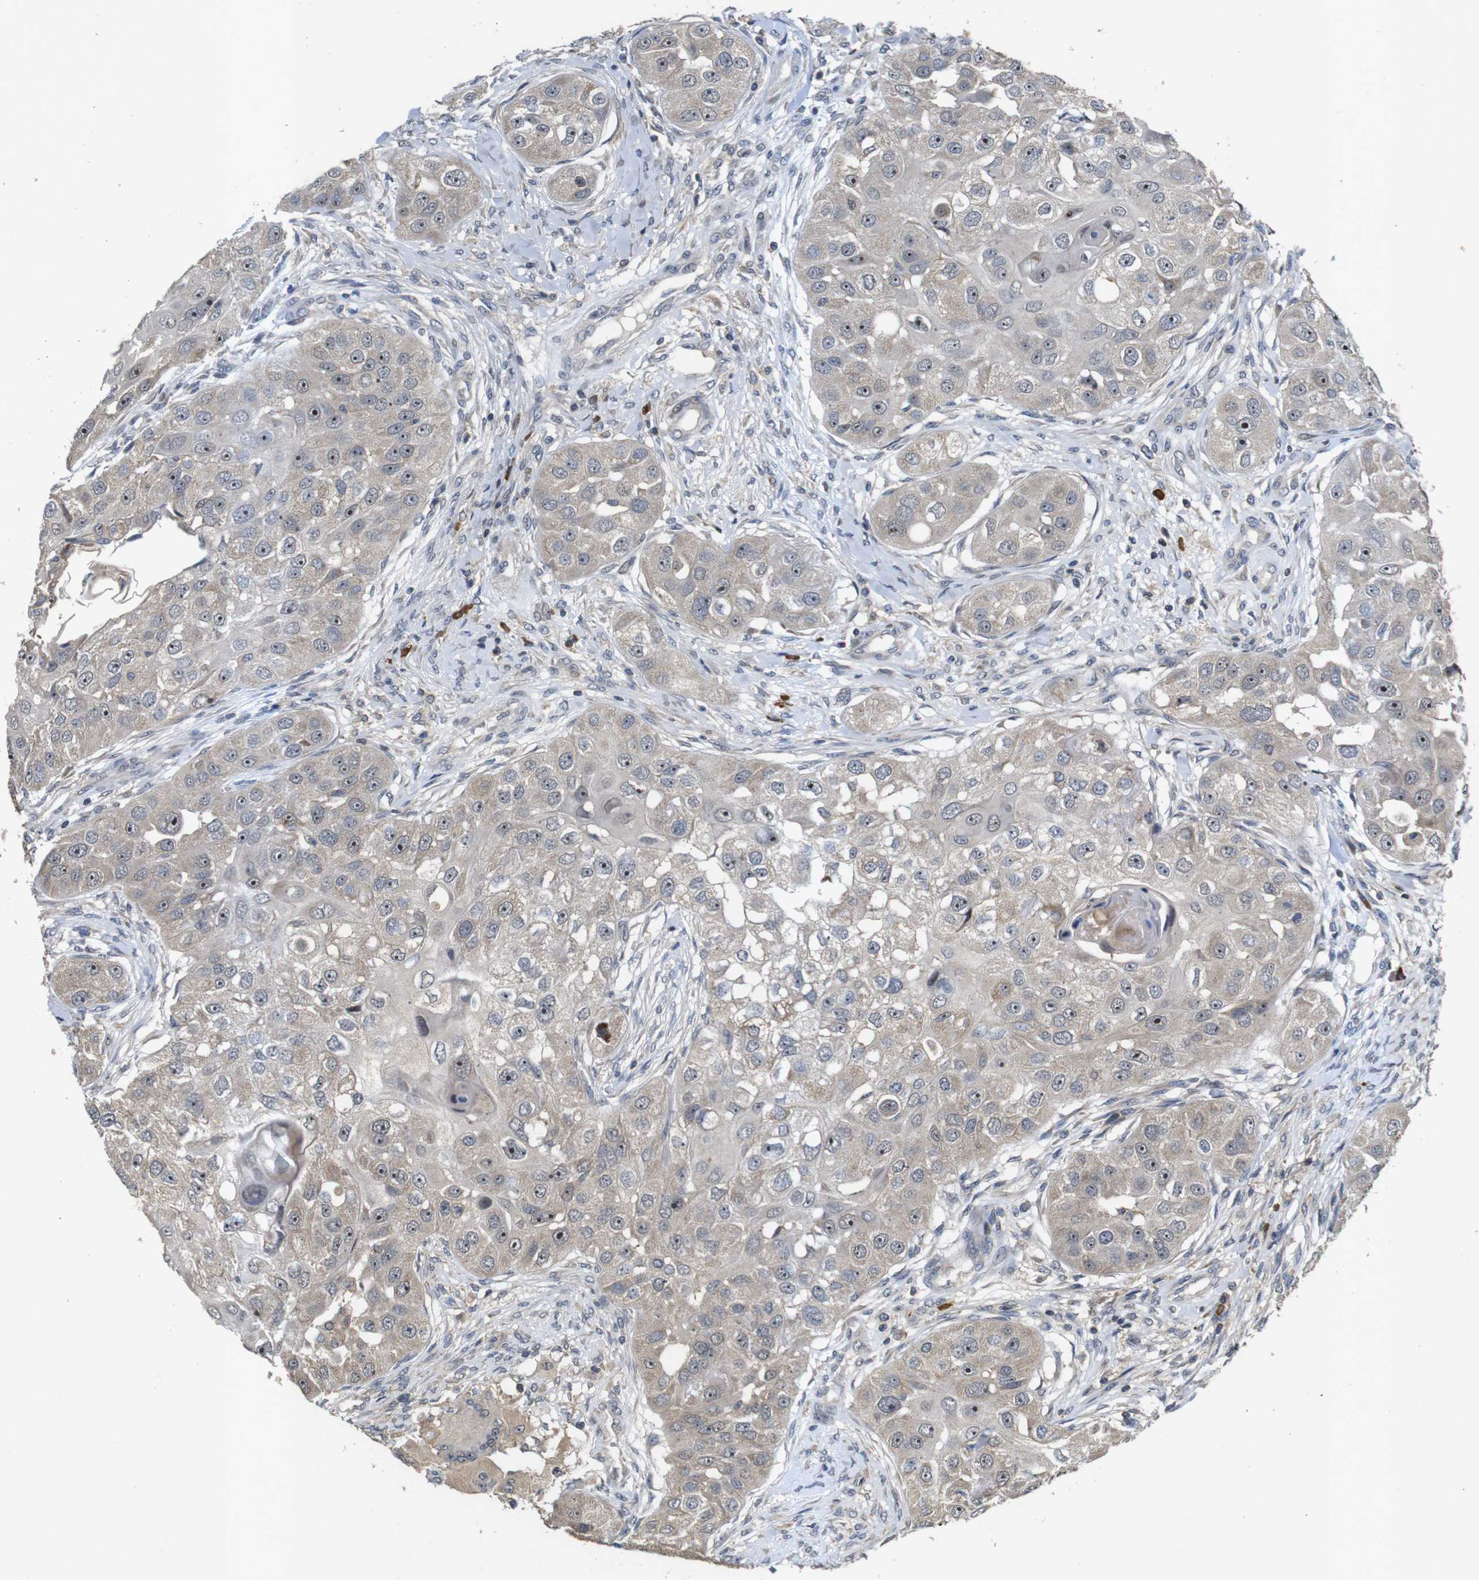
{"staining": {"intensity": "weak", "quantity": ">75%", "location": "cytoplasmic/membranous,nuclear"}, "tissue": "head and neck cancer", "cell_type": "Tumor cells", "image_type": "cancer", "snomed": [{"axis": "morphology", "description": "Normal tissue, NOS"}, {"axis": "morphology", "description": "Squamous cell carcinoma, NOS"}, {"axis": "topography", "description": "Skeletal muscle"}, {"axis": "topography", "description": "Head-Neck"}], "caption": "Immunohistochemical staining of human head and neck squamous cell carcinoma exhibits low levels of weak cytoplasmic/membranous and nuclear expression in approximately >75% of tumor cells.", "gene": "MAGI2", "patient": {"sex": "male", "age": 51}}